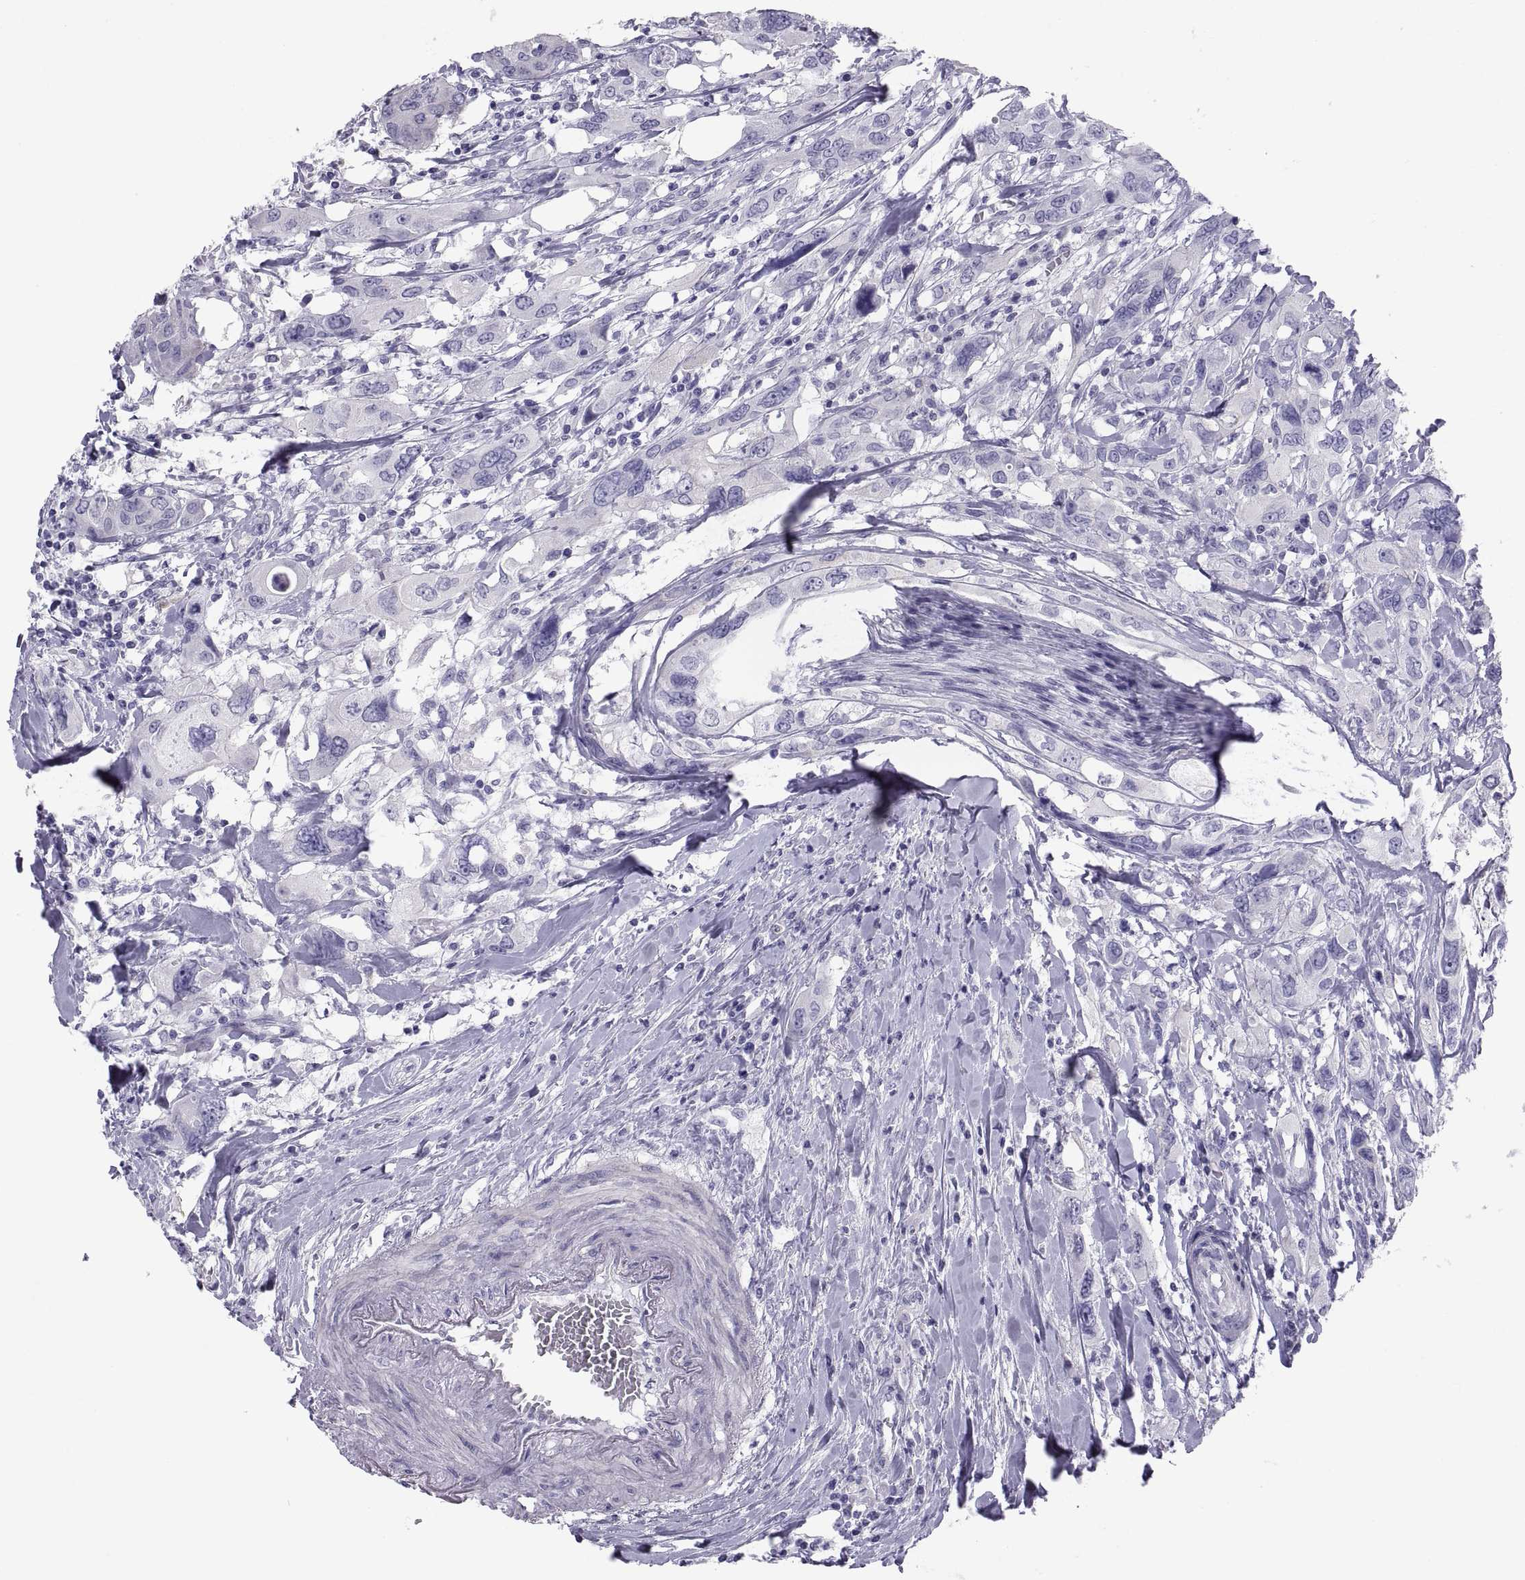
{"staining": {"intensity": "negative", "quantity": "none", "location": "none"}, "tissue": "urothelial cancer", "cell_type": "Tumor cells", "image_type": "cancer", "snomed": [{"axis": "morphology", "description": "Urothelial carcinoma, NOS"}, {"axis": "morphology", "description": "Urothelial carcinoma, High grade"}, {"axis": "topography", "description": "Urinary bladder"}], "caption": "This is an immunohistochemistry (IHC) histopathology image of human transitional cell carcinoma. There is no expression in tumor cells.", "gene": "RNASE12", "patient": {"sex": "male", "age": 63}}